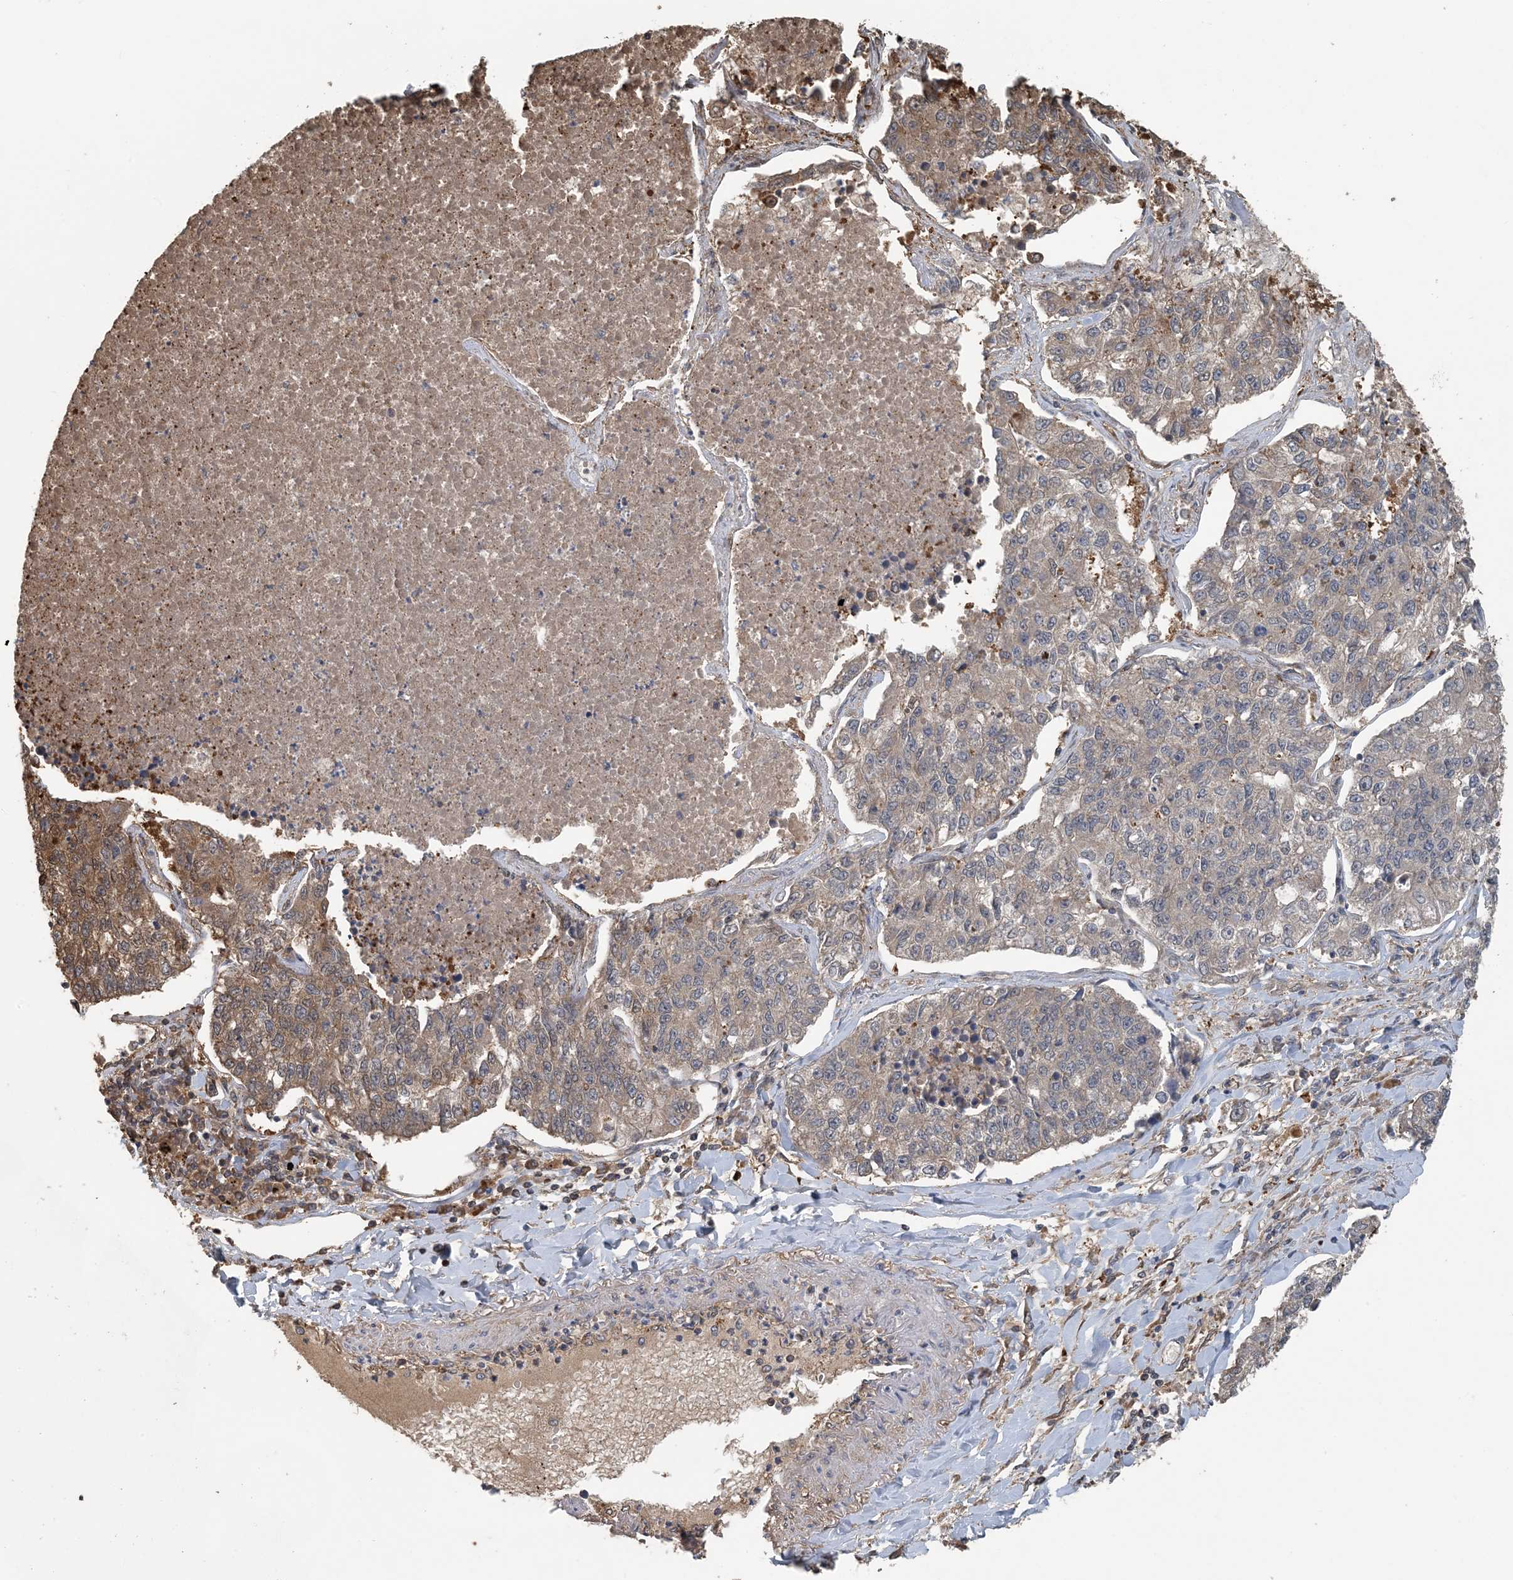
{"staining": {"intensity": "moderate", "quantity": ">75%", "location": "cytoplasmic/membranous"}, "tissue": "lung cancer", "cell_type": "Tumor cells", "image_type": "cancer", "snomed": [{"axis": "morphology", "description": "Adenocarcinoma, NOS"}, {"axis": "topography", "description": "Lung"}], "caption": "Brown immunohistochemical staining in lung cancer exhibits moderate cytoplasmic/membranous expression in approximately >75% of tumor cells.", "gene": "HIKESHI", "patient": {"sex": "male", "age": 49}}